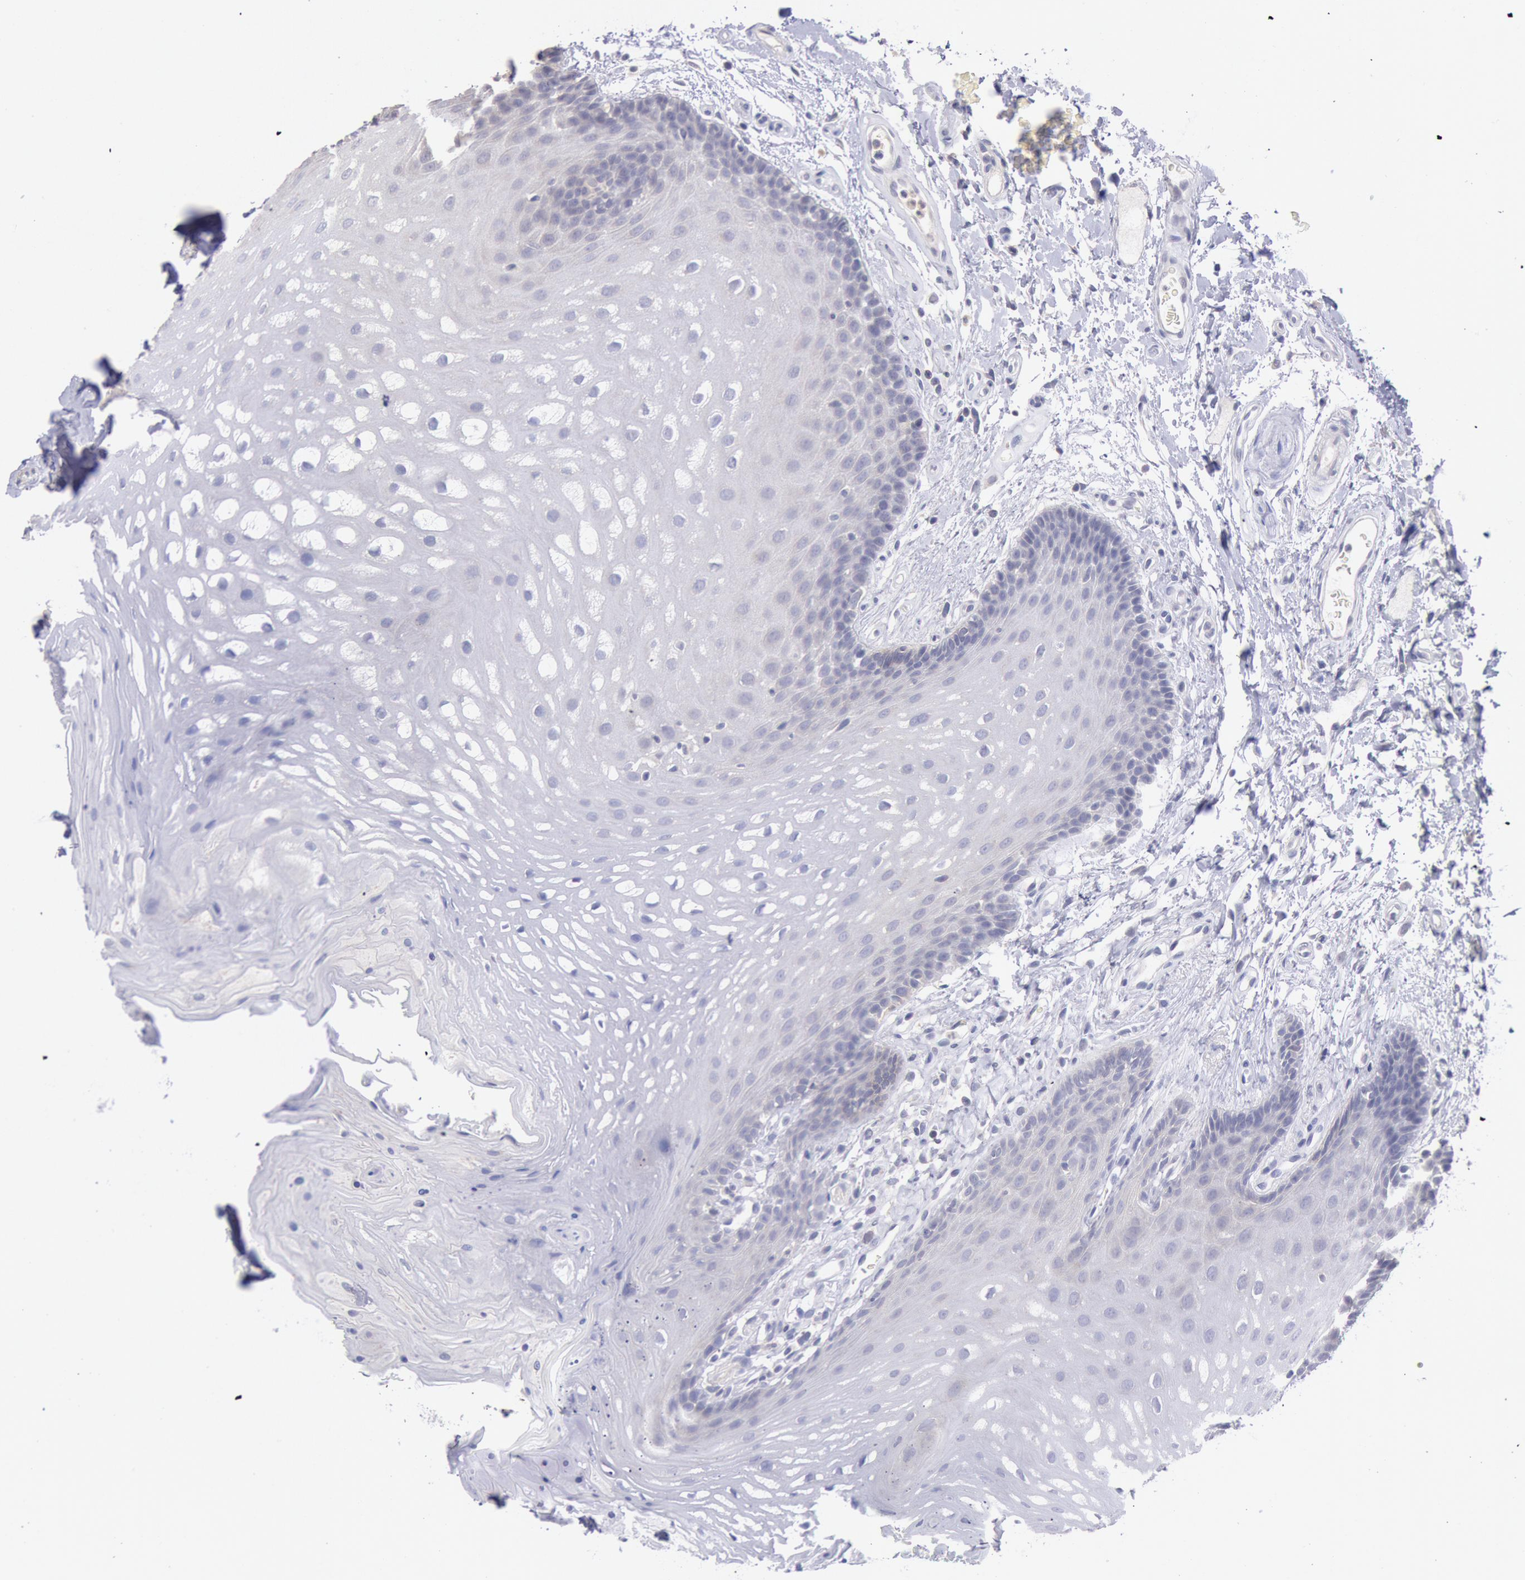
{"staining": {"intensity": "negative", "quantity": "none", "location": "none"}, "tissue": "oral mucosa", "cell_type": "Squamous epithelial cells", "image_type": "normal", "snomed": [{"axis": "morphology", "description": "Normal tissue, NOS"}, {"axis": "topography", "description": "Oral tissue"}], "caption": "This micrograph is of unremarkable oral mucosa stained with IHC to label a protein in brown with the nuclei are counter-stained blue. There is no expression in squamous epithelial cells.", "gene": "GAL3ST1", "patient": {"sex": "male", "age": 62}}